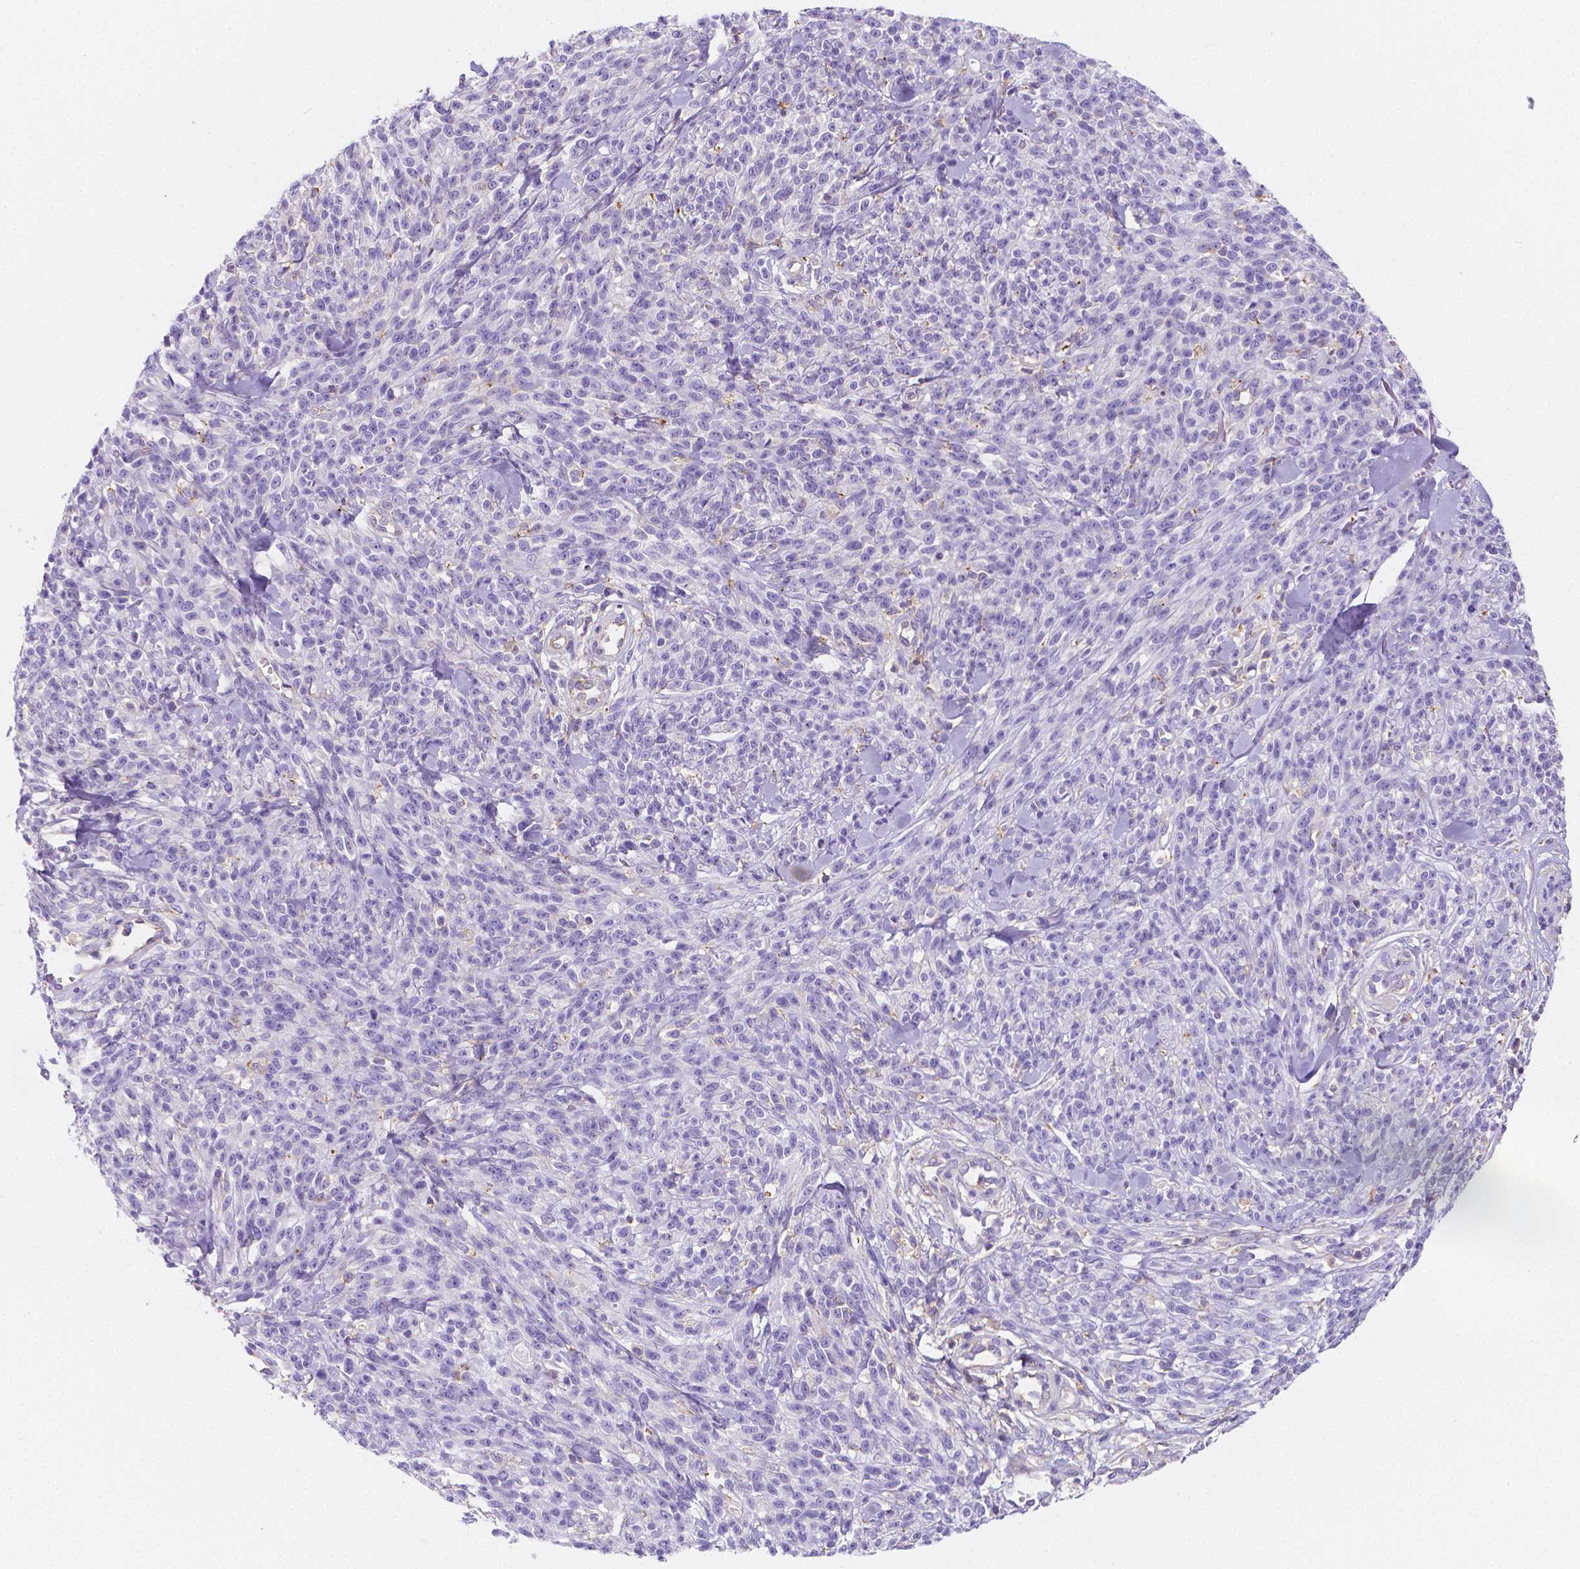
{"staining": {"intensity": "negative", "quantity": "none", "location": "none"}, "tissue": "melanoma", "cell_type": "Tumor cells", "image_type": "cancer", "snomed": [{"axis": "morphology", "description": "Malignant melanoma, NOS"}, {"axis": "topography", "description": "Skin"}, {"axis": "topography", "description": "Skin of trunk"}], "caption": "Immunohistochemical staining of human melanoma demonstrates no significant positivity in tumor cells.", "gene": "GABRD", "patient": {"sex": "male", "age": 74}}